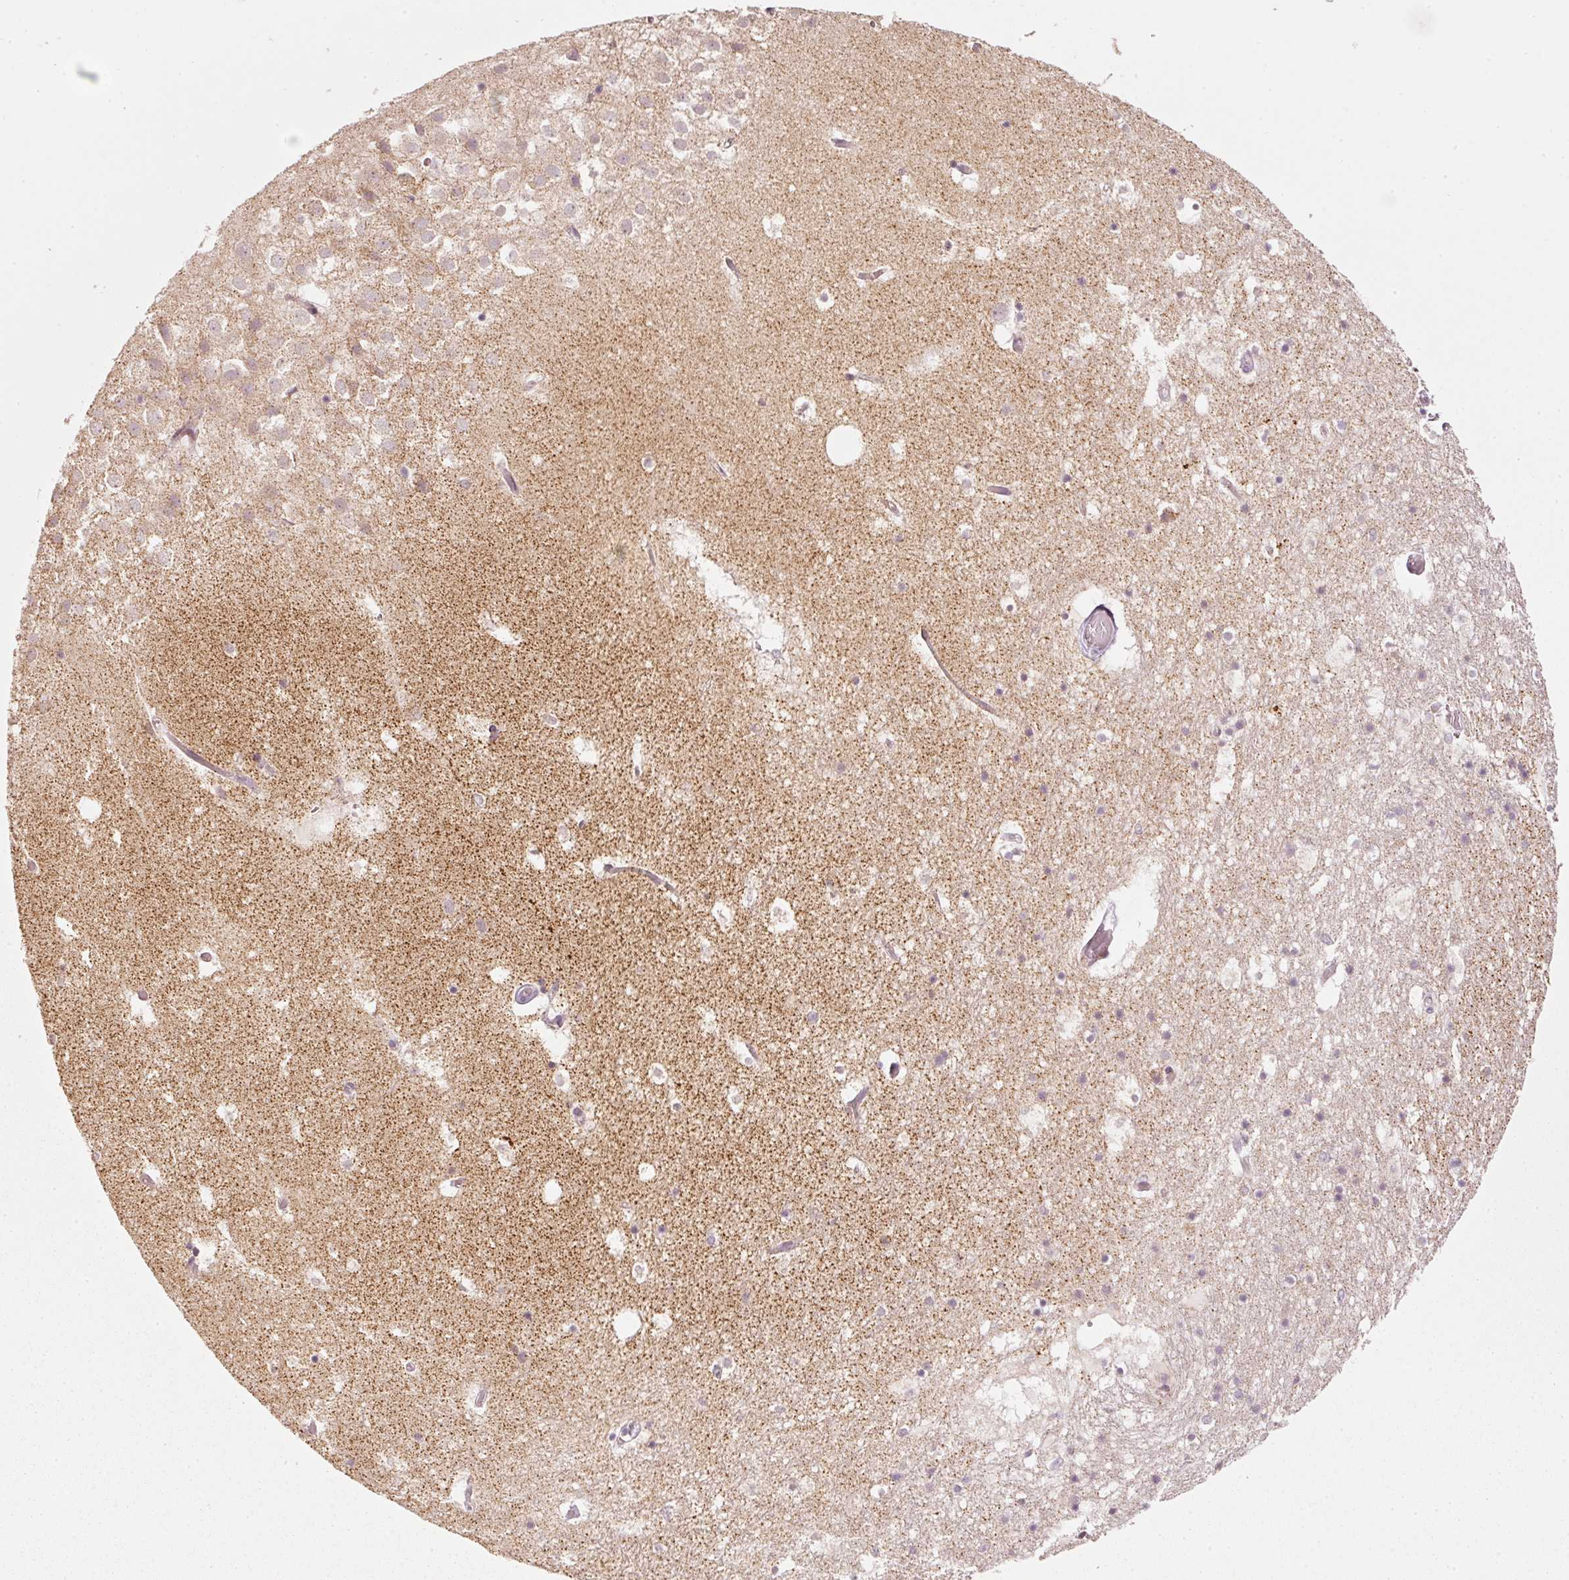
{"staining": {"intensity": "negative", "quantity": "none", "location": "none"}, "tissue": "hippocampus", "cell_type": "Glial cells", "image_type": "normal", "snomed": [{"axis": "morphology", "description": "Normal tissue, NOS"}, {"axis": "topography", "description": "Hippocampus"}], "caption": "Immunohistochemical staining of normal human hippocampus exhibits no significant staining in glial cells. Nuclei are stained in blue.", "gene": "TOB2", "patient": {"sex": "female", "age": 52}}